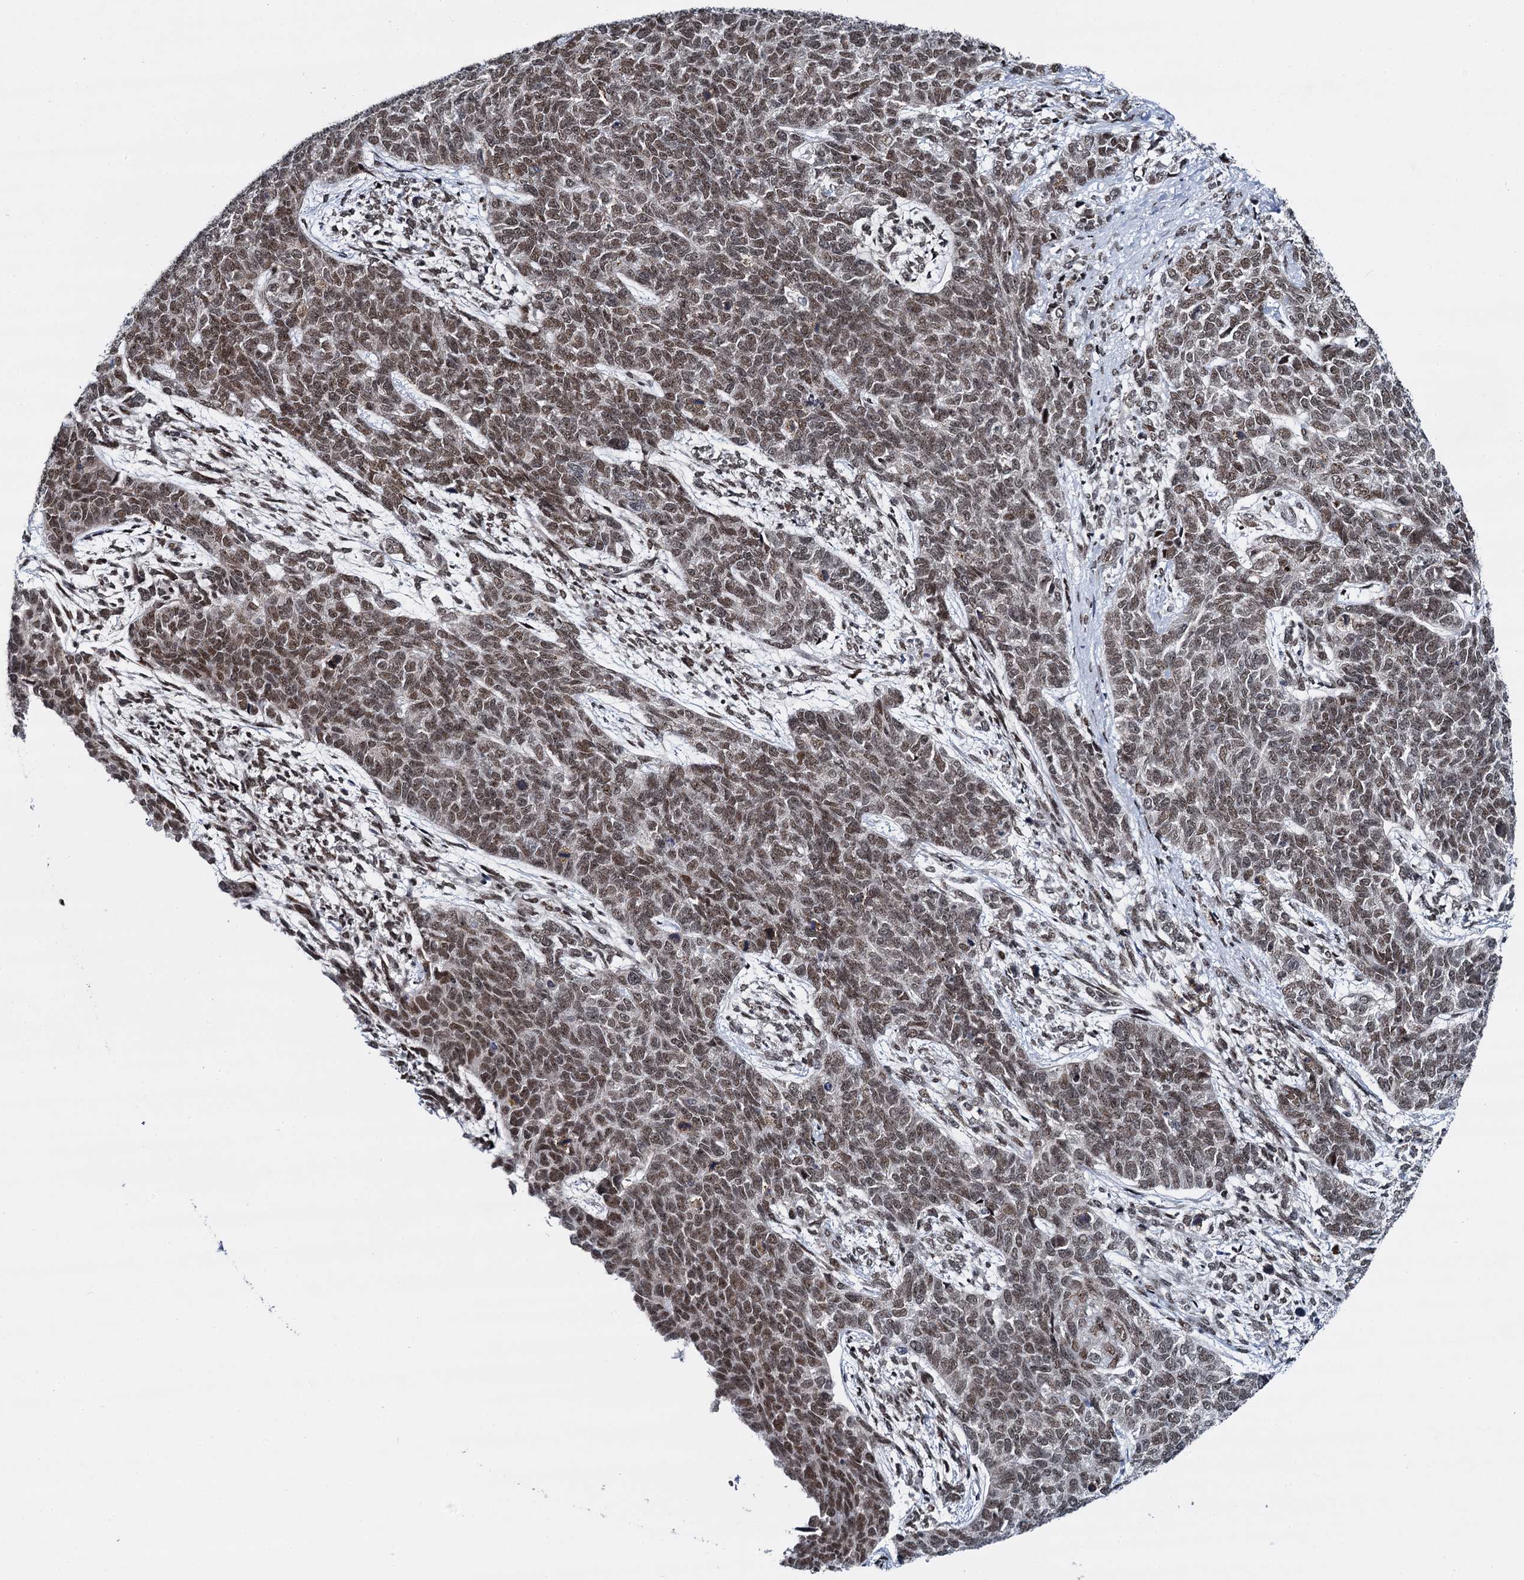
{"staining": {"intensity": "moderate", "quantity": ">75%", "location": "nuclear"}, "tissue": "cervical cancer", "cell_type": "Tumor cells", "image_type": "cancer", "snomed": [{"axis": "morphology", "description": "Squamous cell carcinoma, NOS"}, {"axis": "topography", "description": "Cervix"}], "caption": "Human squamous cell carcinoma (cervical) stained for a protein (brown) displays moderate nuclear positive staining in about >75% of tumor cells.", "gene": "RUFY2", "patient": {"sex": "female", "age": 63}}